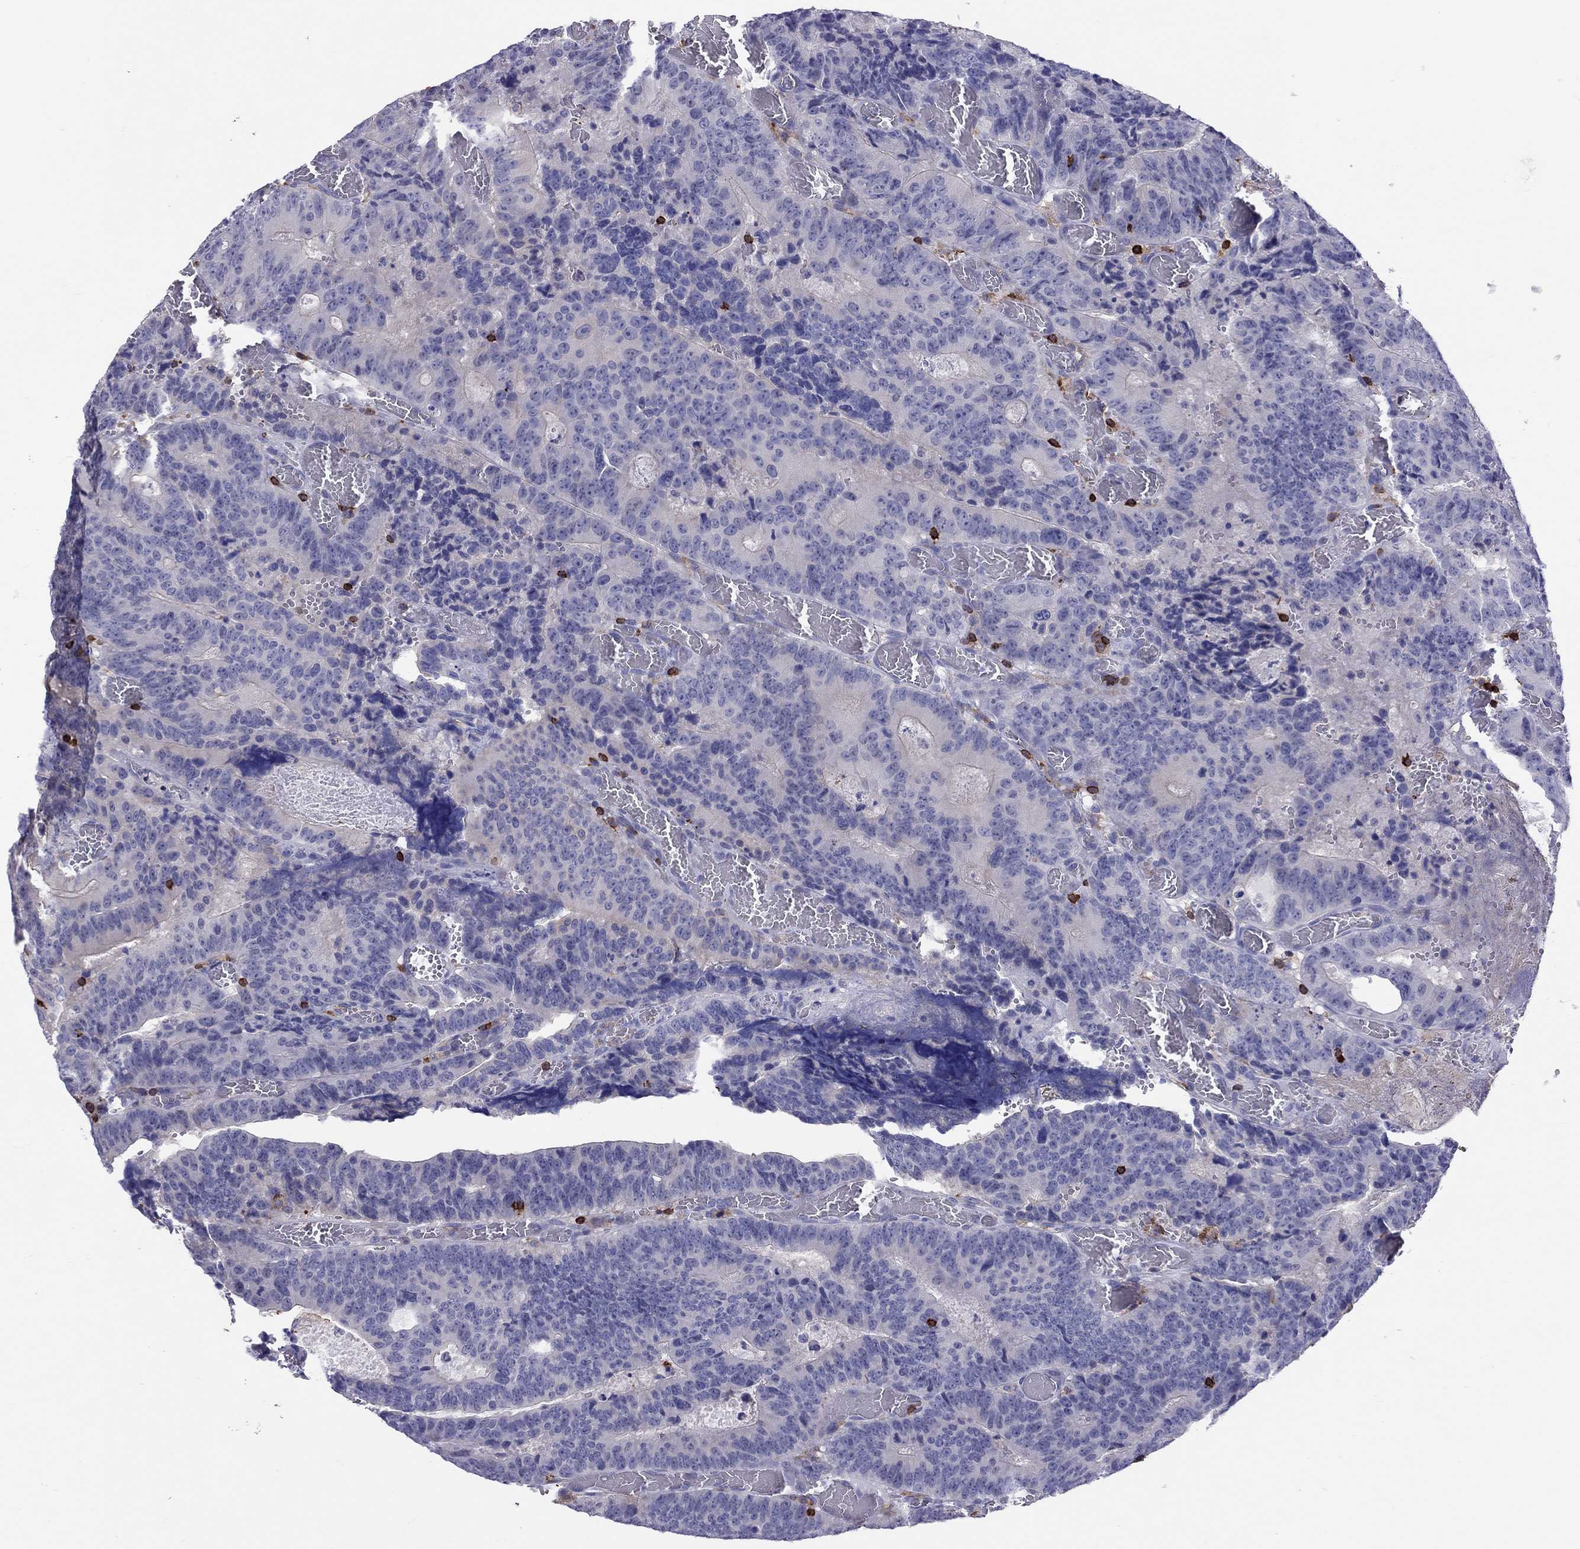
{"staining": {"intensity": "negative", "quantity": "none", "location": "none"}, "tissue": "colorectal cancer", "cell_type": "Tumor cells", "image_type": "cancer", "snomed": [{"axis": "morphology", "description": "Adenocarcinoma, NOS"}, {"axis": "topography", "description": "Colon"}], "caption": "Tumor cells show no significant protein expression in colorectal adenocarcinoma.", "gene": "MND1", "patient": {"sex": "female", "age": 82}}